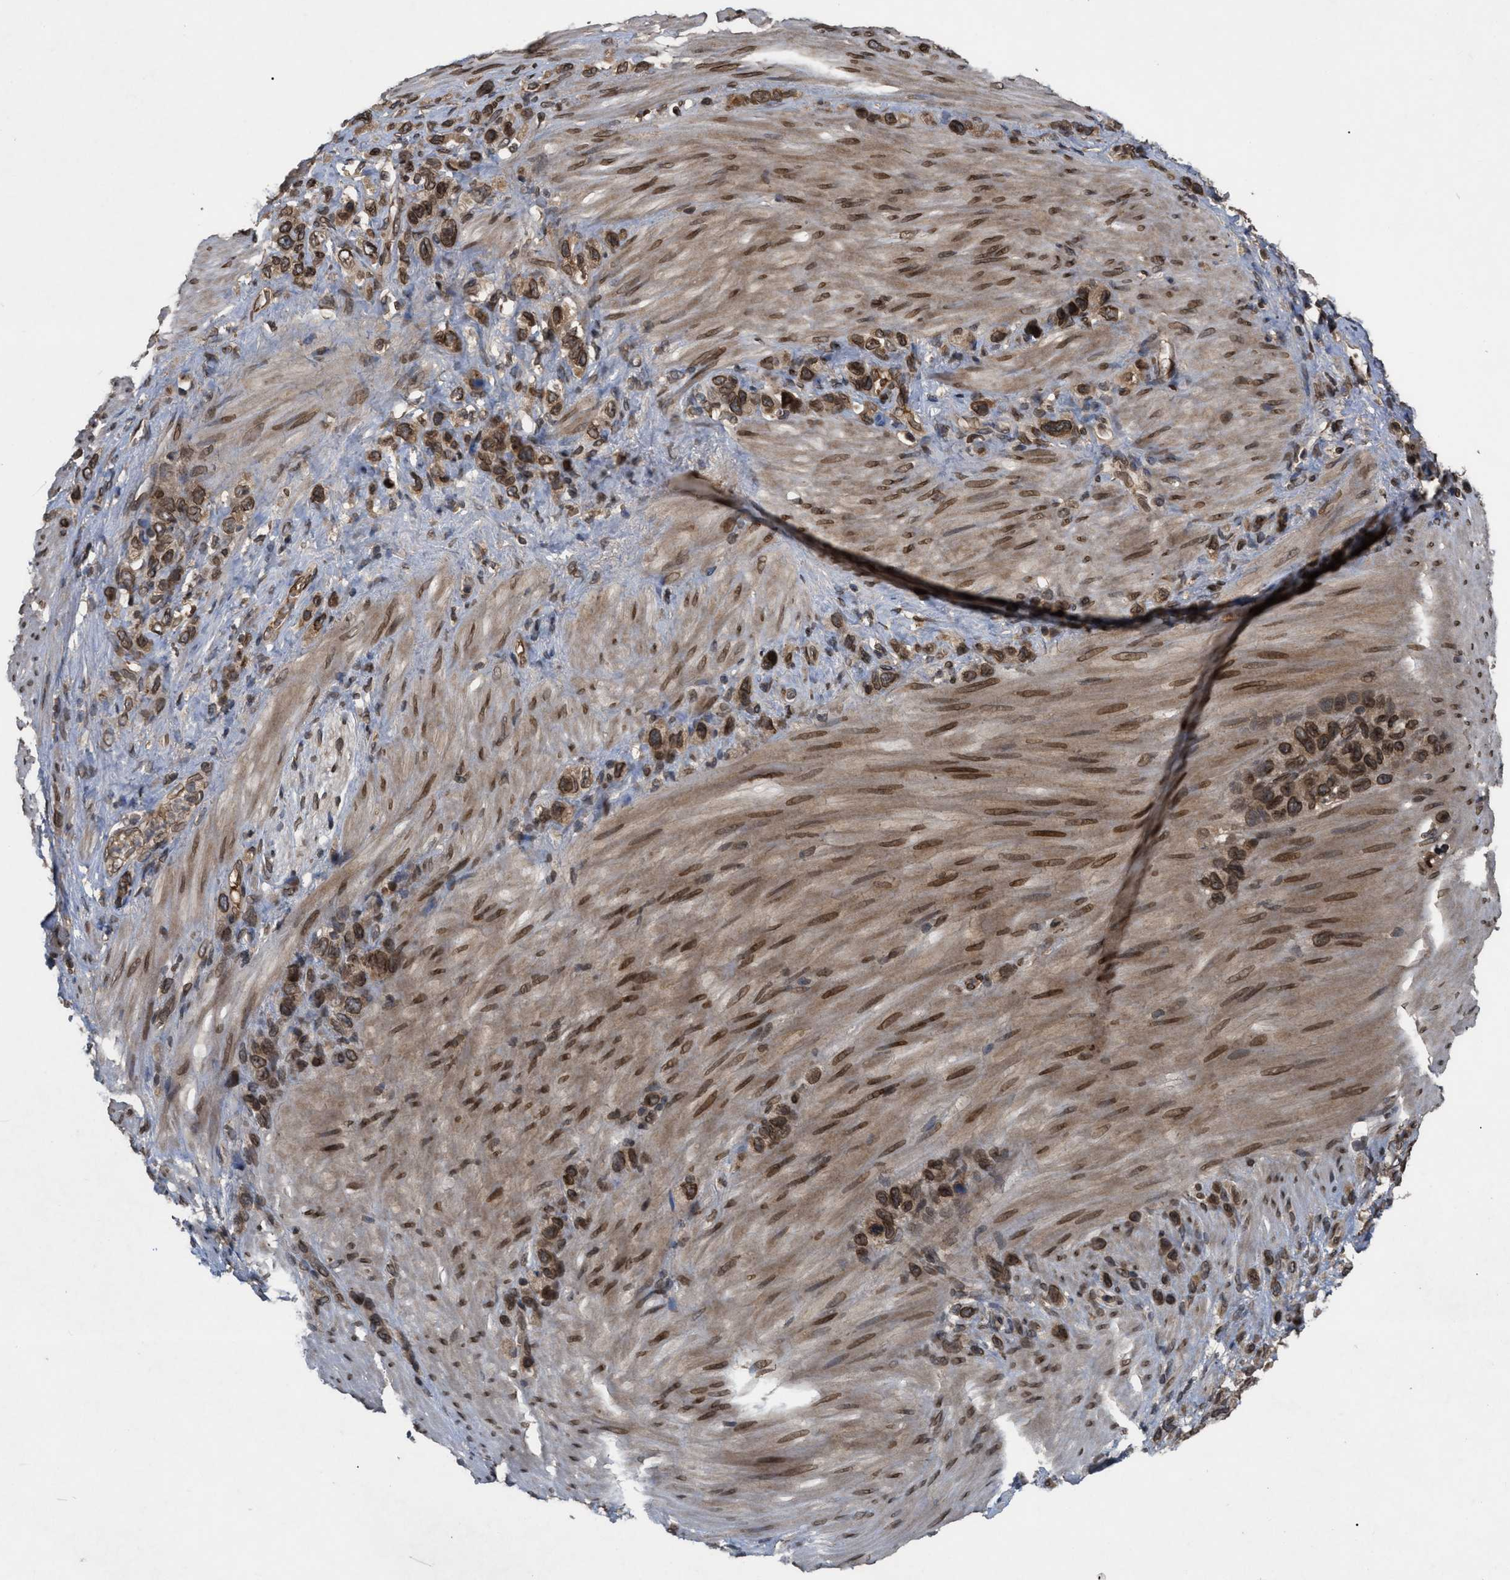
{"staining": {"intensity": "moderate", "quantity": ">75%", "location": "cytoplasmic/membranous,nuclear"}, "tissue": "stomach cancer", "cell_type": "Tumor cells", "image_type": "cancer", "snomed": [{"axis": "morphology", "description": "Adenocarcinoma, NOS"}, {"axis": "morphology", "description": "Adenocarcinoma, High grade"}, {"axis": "topography", "description": "Stomach, upper"}, {"axis": "topography", "description": "Stomach, lower"}], "caption": "Tumor cells reveal medium levels of moderate cytoplasmic/membranous and nuclear expression in approximately >75% of cells in stomach adenocarcinoma. (DAB IHC, brown staining for protein, blue staining for nuclei).", "gene": "CRY1", "patient": {"sex": "female", "age": 65}}